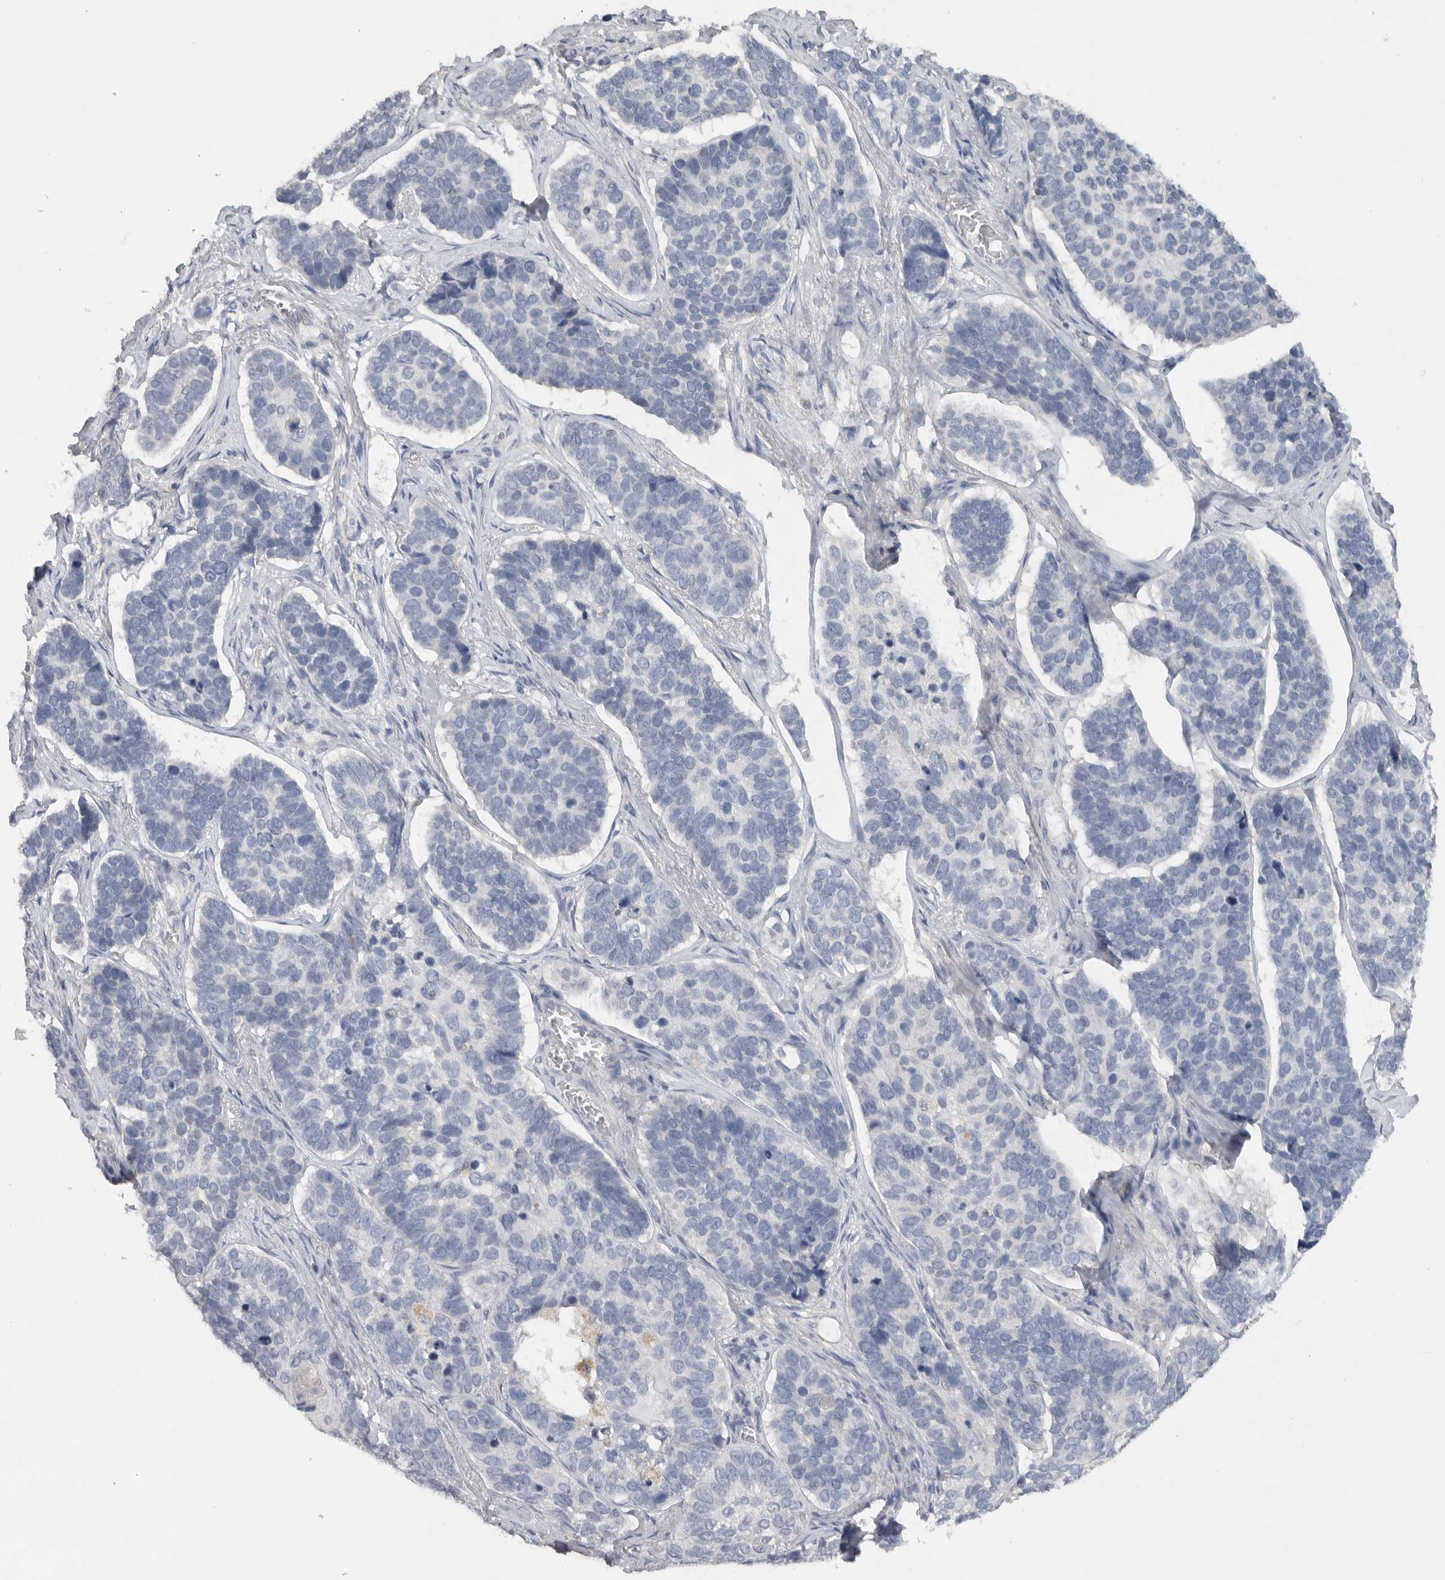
{"staining": {"intensity": "negative", "quantity": "none", "location": "none"}, "tissue": "skin cancer", "cell_type": "Tumor cells", "image_type": "cancer", "snomed": [{"axis": "morphology", "description": "Basal cell carcinoma"}, {"axis": "topography", "description": "Skin"}], "caption": "Immunohistochemical staining of human basal cell carcinoma (skin) reveals no significant staining in tumor cells.", "gene": "REG4", "patient": {"sex": "male", "age": 62}}